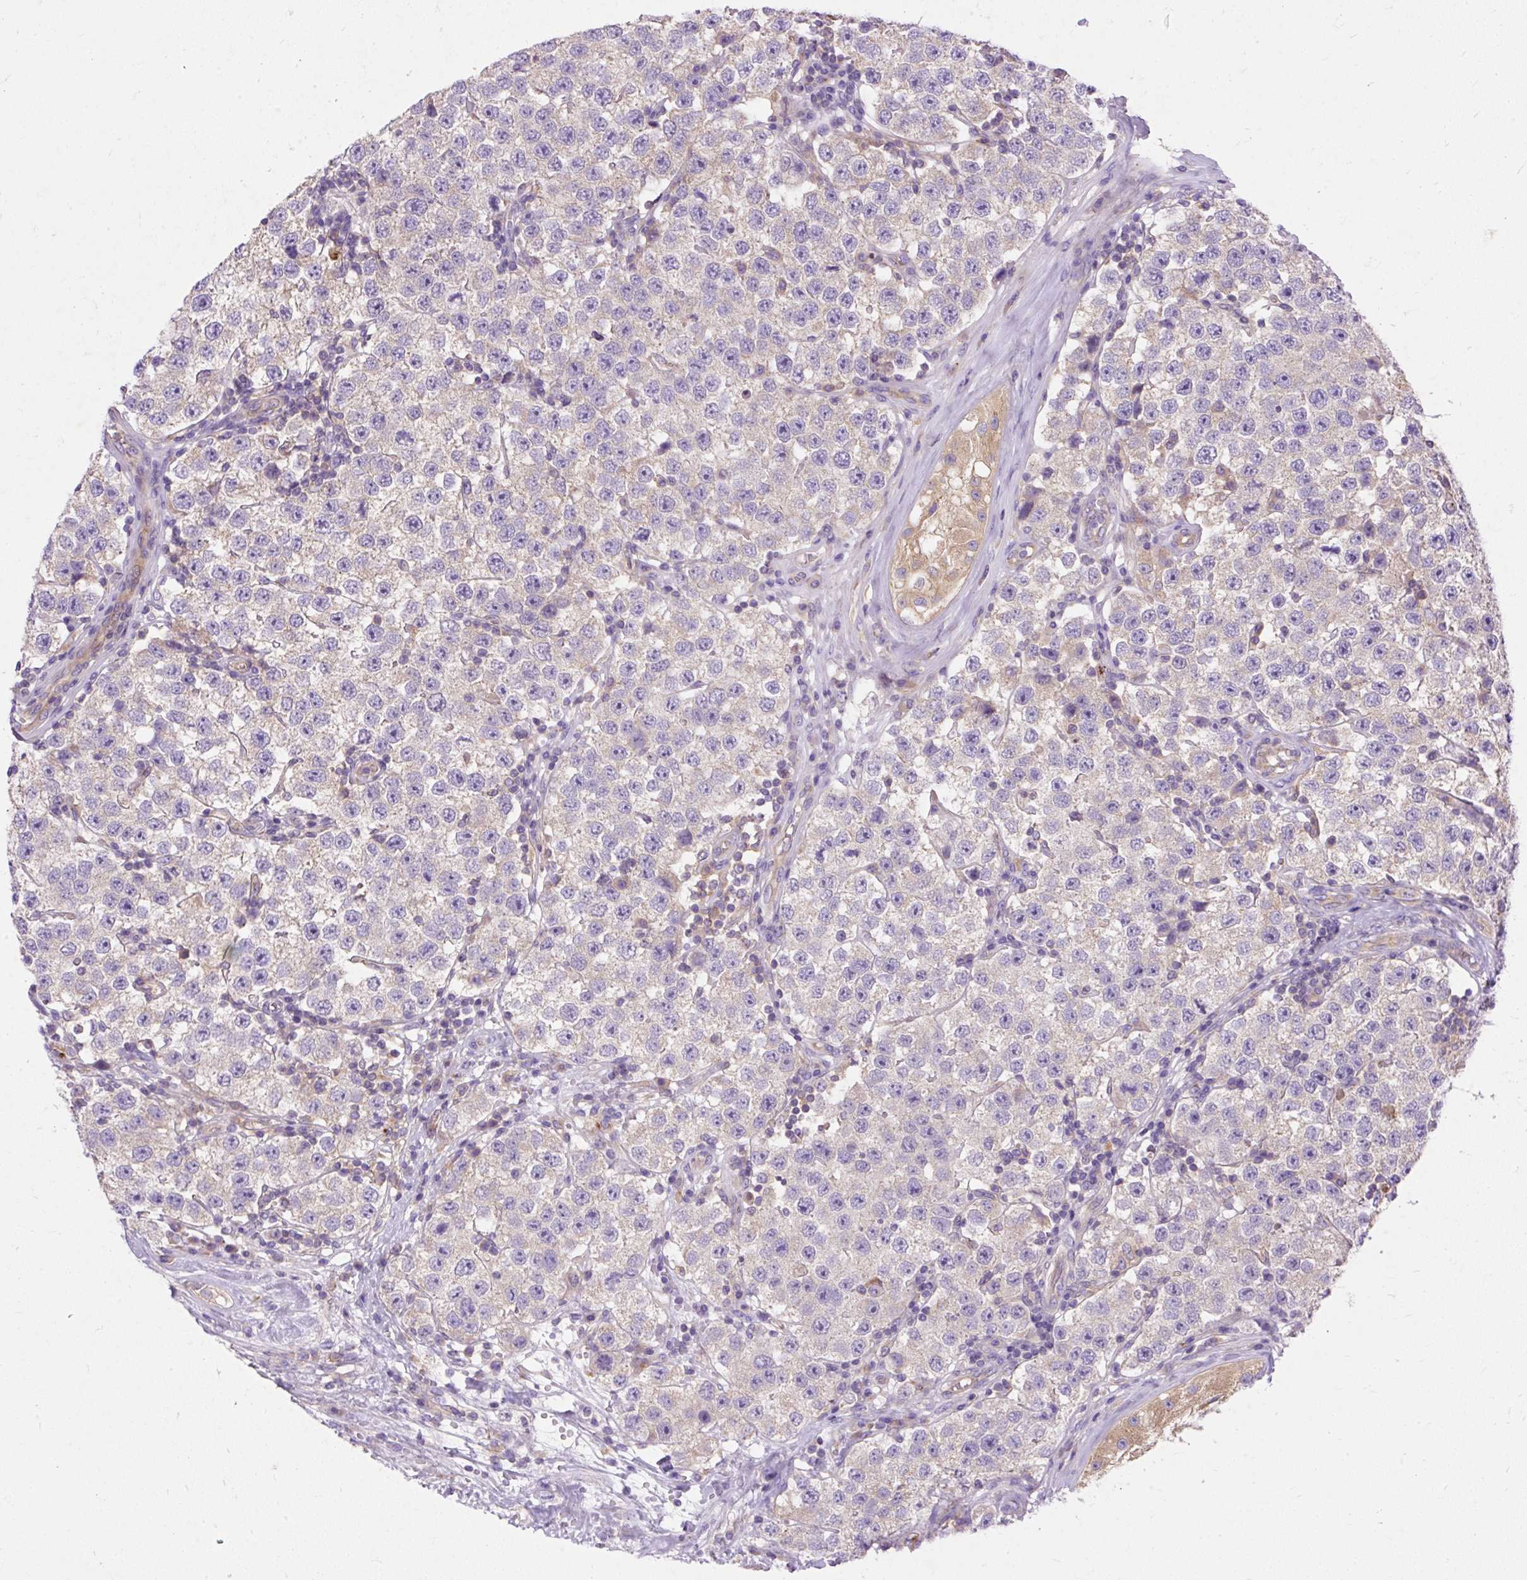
{"staining": {"intensity": "negative", "quantity": "none", "location": "none"}, "tissue": "testis cancer", "cell_type": "Tumor cells", "image_type": "cancer", "snomed": [{"axis": "morphology", "description": "Seminoma, NOS"}, {"axis": "topography", "description": "Testis"}], "caption": "A high-resolution histopathology image shows immunohistochemistry staining of seminoma (testis), which exhibits no significant positivity in tumor cells. (DAB IHC with hematoxylin counter stain).", "gene": "OR4K15", "patient": {"sex": "male", "age": 34}}